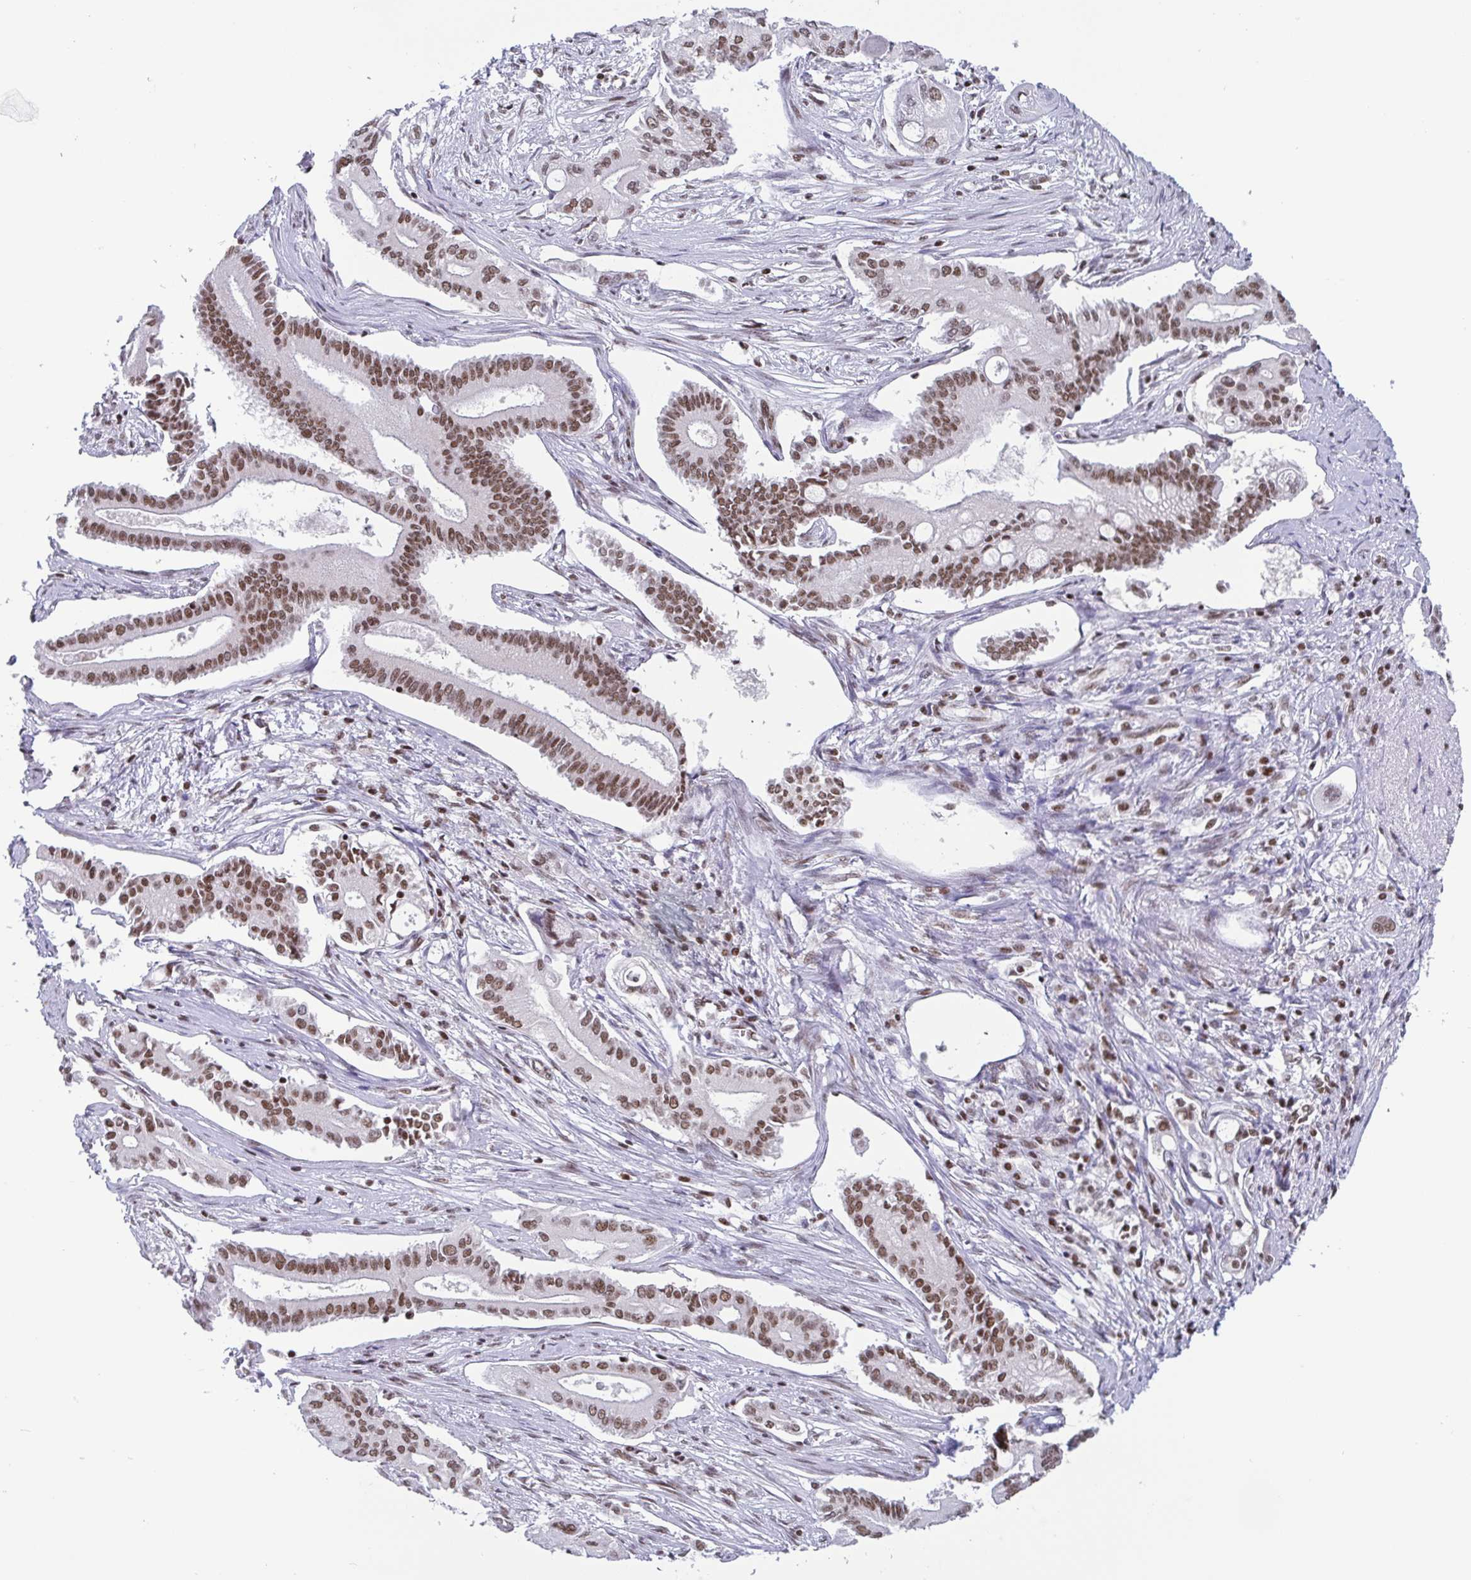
{"staining": {"intensity": "moderate", "quantity": ">75%", "location": "nuclear"}, "tissue": "pancreatic cancer", "cell_type": "Tumor cells", "image_type": "cancer", "snomed": [{"axis": "morphology", "description": "Adenocarcinoma, NOS"}, {"axis": "topography", "description": "Pancreas"}], "caption": "The immunohistochemical stain labels moderate nuclear staining in tumor cells of pancreatic adenocarcinoma tissue.", "gene": "CTCF", "patient": {"sex": "female", "age": 68}}